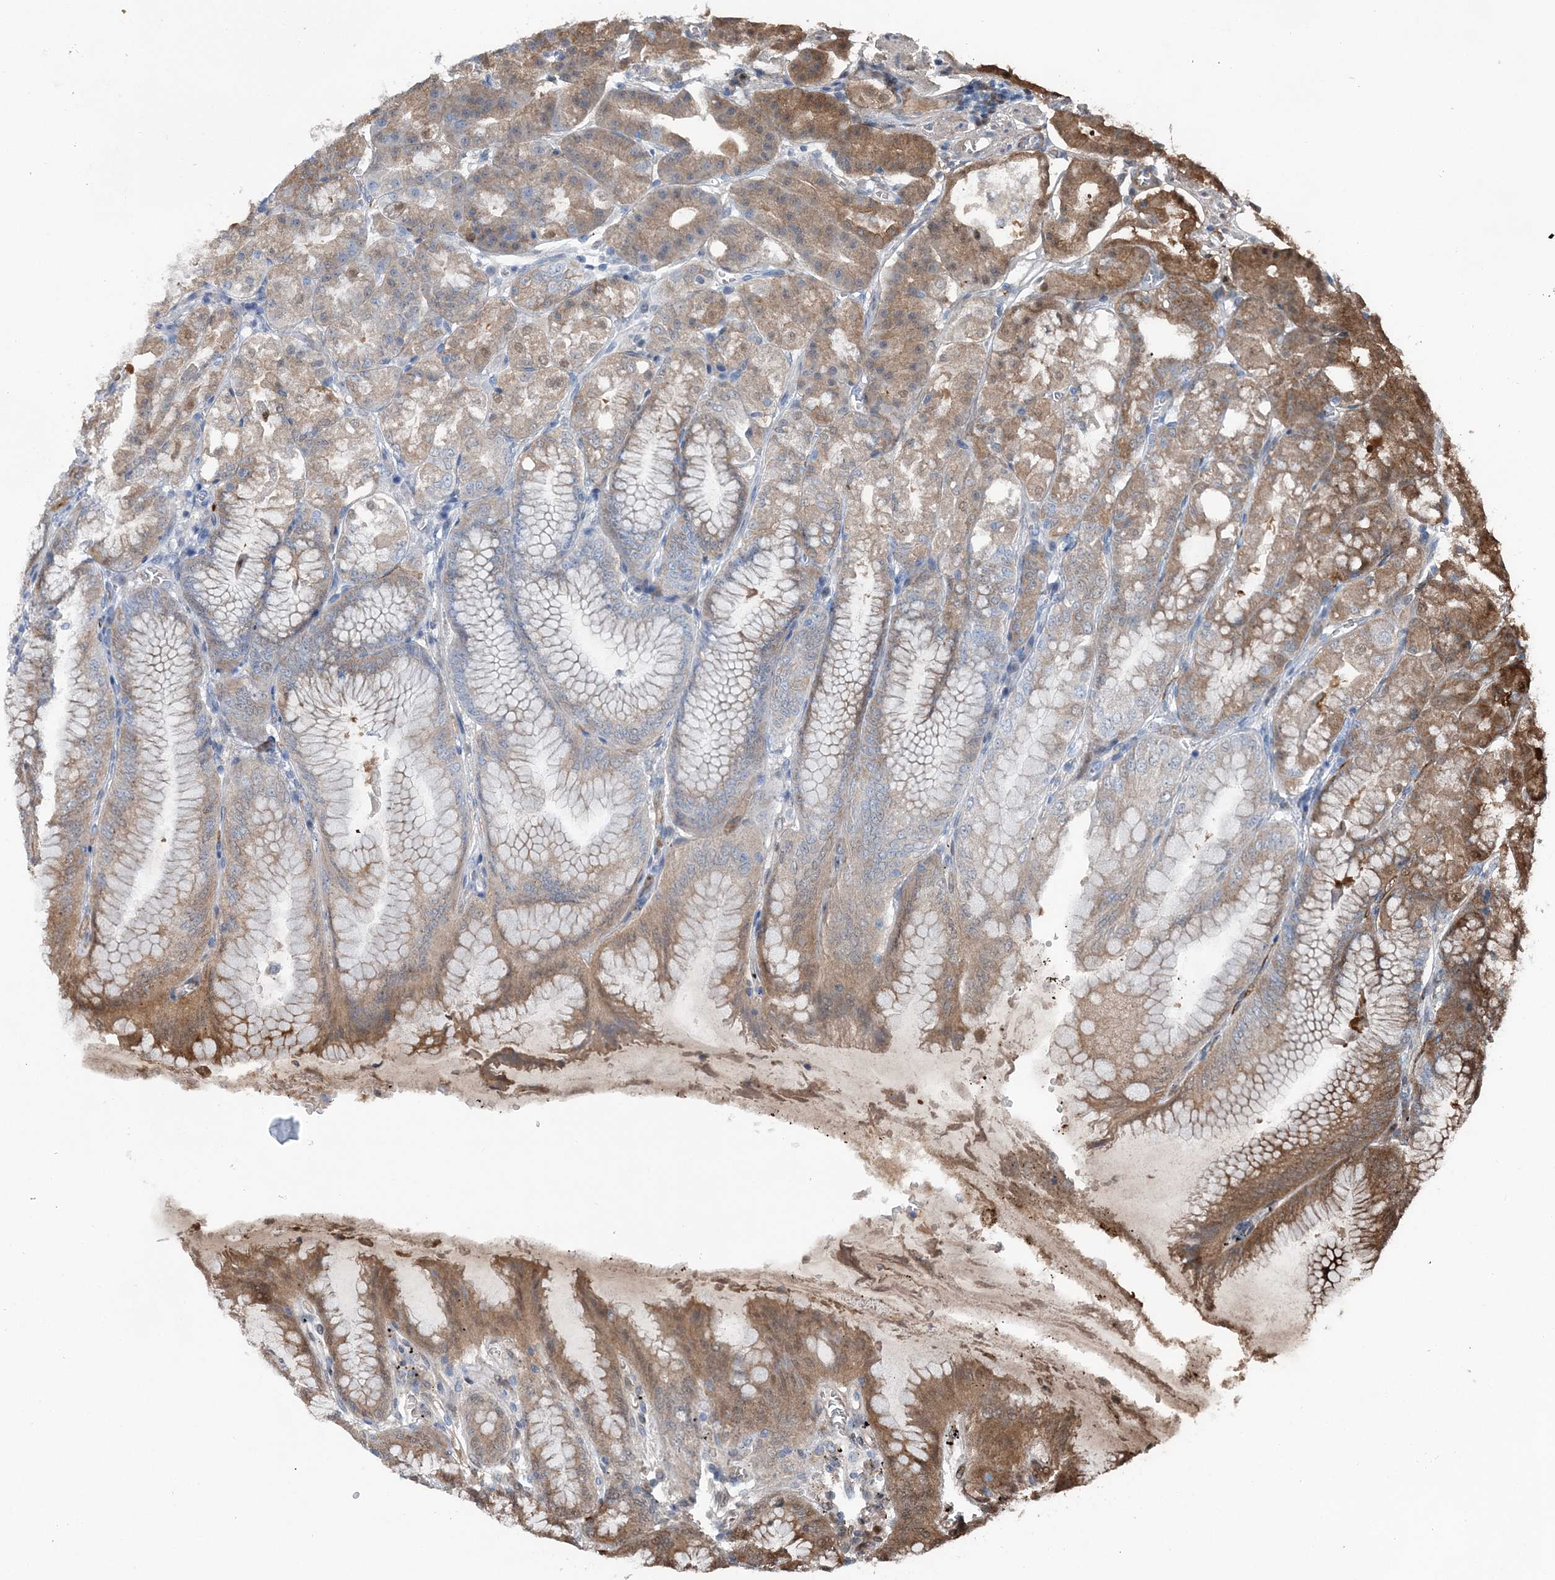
{"staining": {"intensity": "moderate", "quantity": "25%-75%", "location": "cytoplasmic/membranous"}, "tissue": "stomach", "cell_type": "Glandular cells", "image_type": "normal", "snomed": [{"axis": "morphology", "description": "Normal tissue, NOS"}, {"axis": "topography", "description": "Stomach, lower"}], "caption": "This is a histology image of immunohistochemistry staining of benign stomach, which shows moderate staining in the cytoplasmic/membranous of glandular cells.", "gene": "SPOPL", "patient": {"sex": "male", "age": 71}}